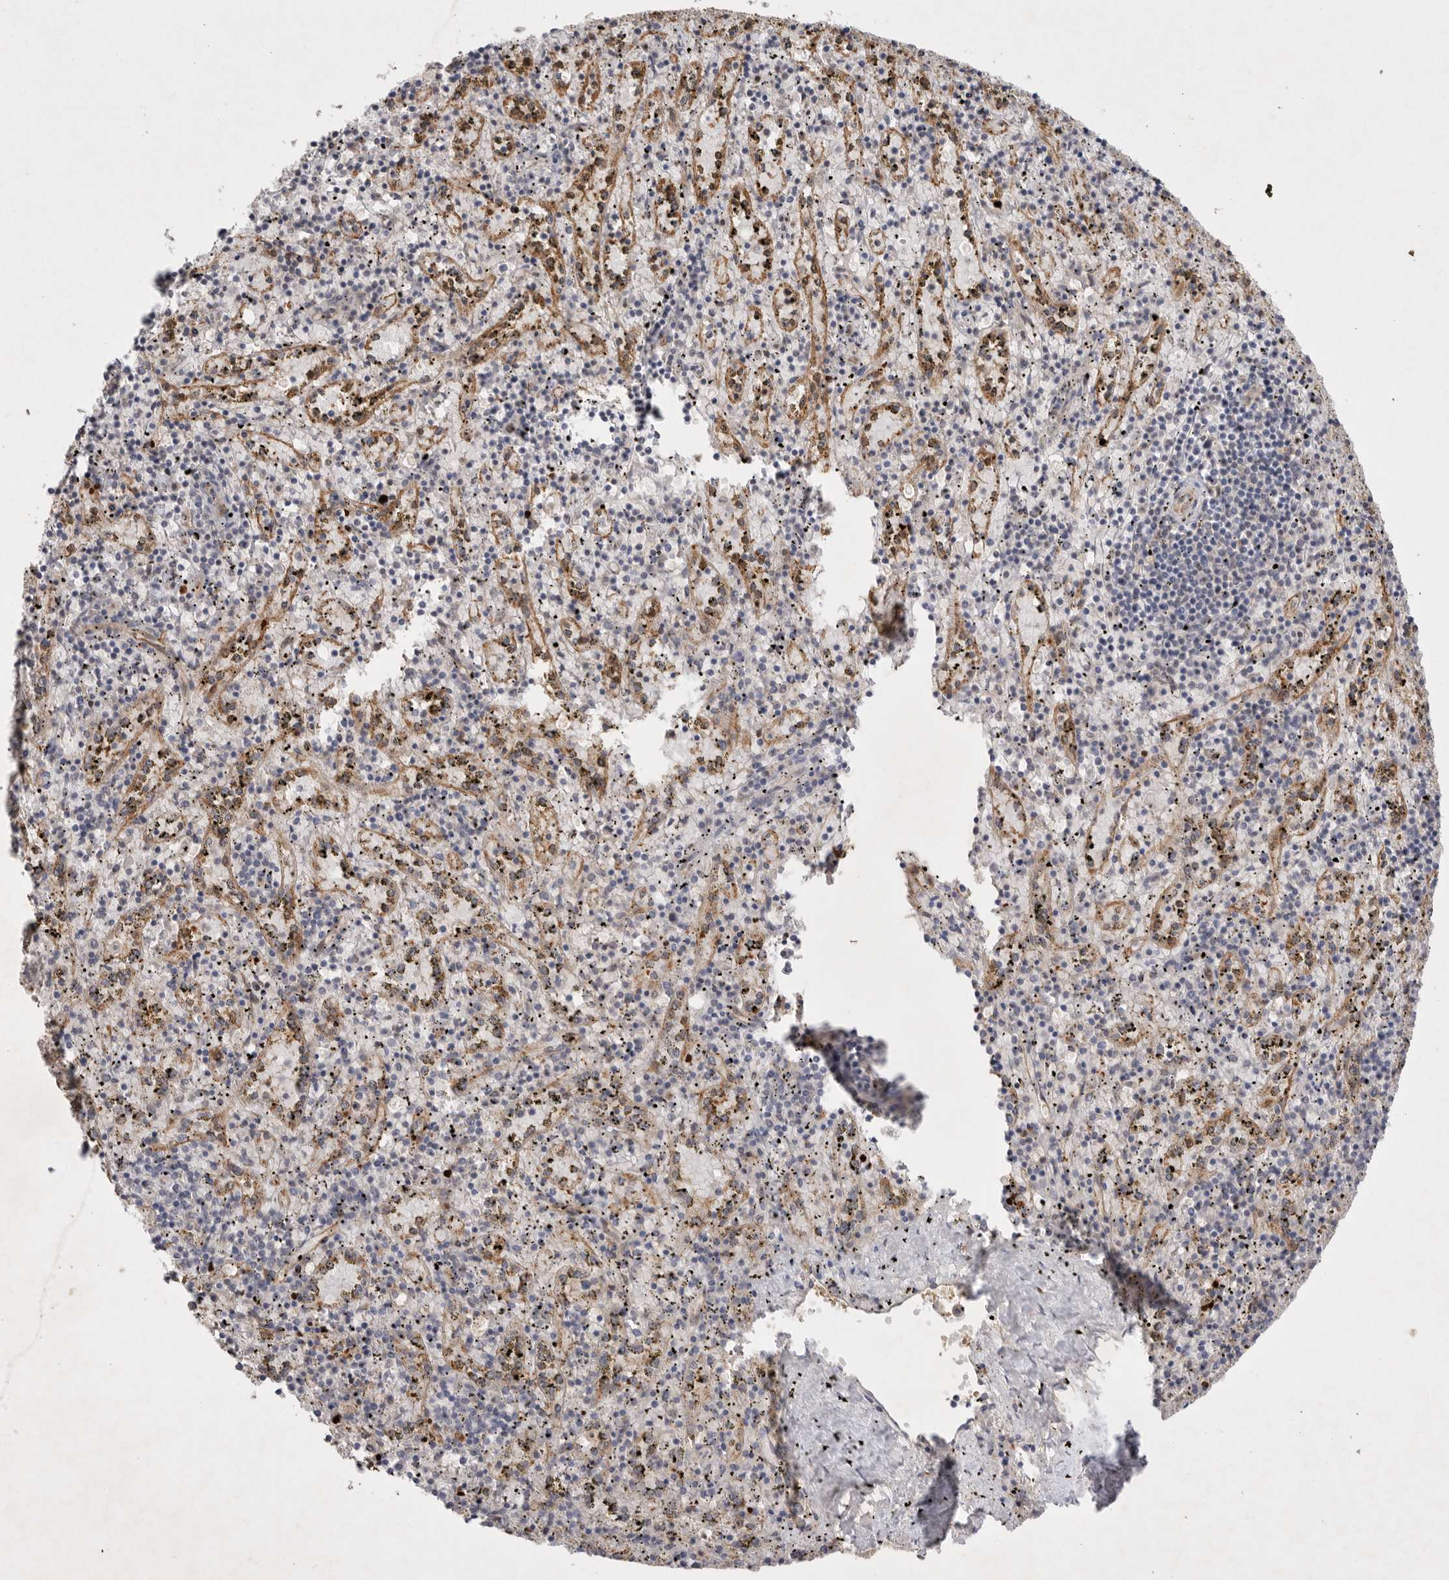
{"staining": {"intensity": "weak", "quantity": "<25%", "location": "cytoplasmic/membranous"}, "tissue": "spleen", "cell_type": "Cells in red pulp", "image_type": "normal", "snomed": [{"axis": "morphology", "description": "Normal tissue, NOS"}, {"axis": "topography", "description": "Spleen"}], "caption": "There is no significant expression in cells in red pulp of spleen. (Brightfield microscopy of DAB IHC at high magnification).", "gene": "PTPDC1", "patient": {"sex": "male", "age": 11}}